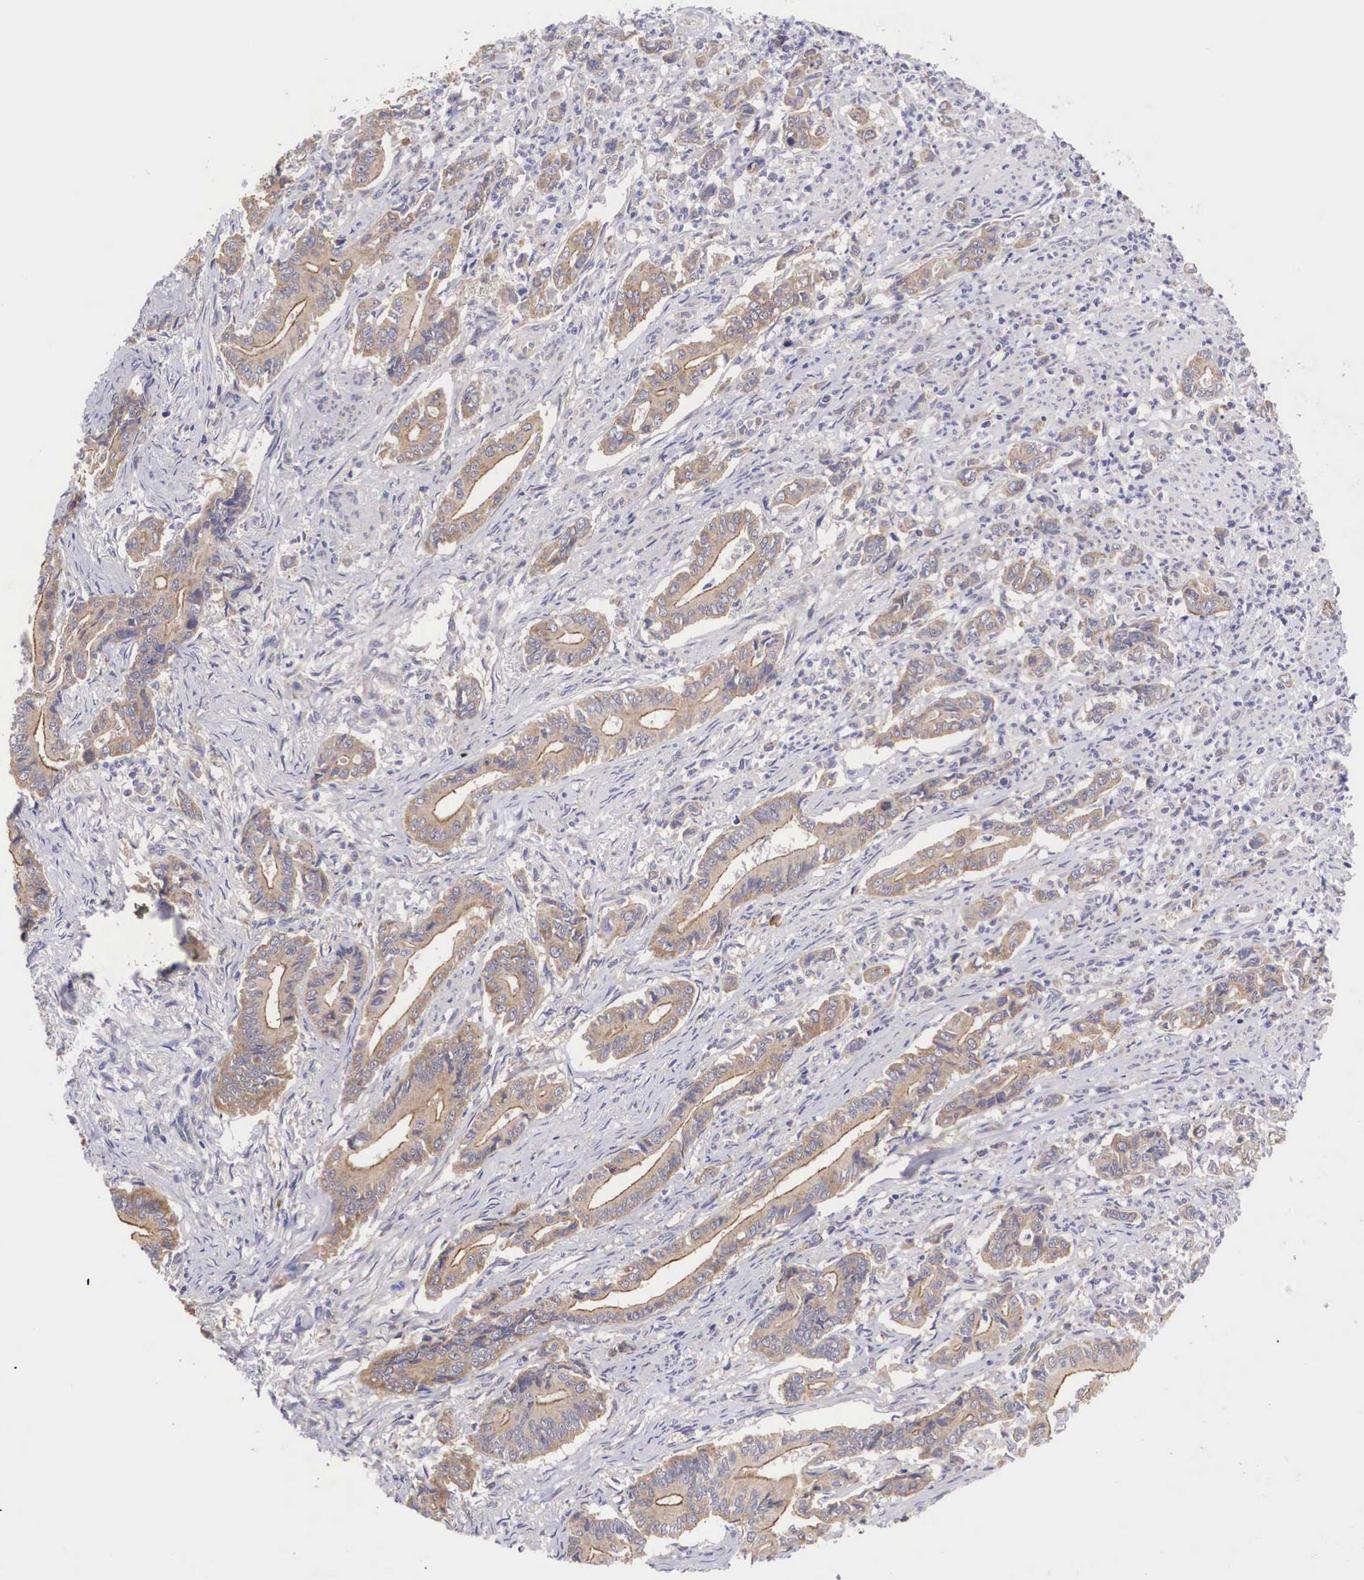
{"staining": {"intensity": "moderate", "quantity": "25%-75%", "location": "cytoplasmic/membranous"}, "tissue": "stomach cancer", "cell_type": "Tumor cells", "image_type": "cancer", "snomed": [{"axis": "morphology", "description": "Adenocarcinoma, NOS"}, {"axis": "topography", "description": "Stomach"}], "caption": "A high-resolution micrograph shows IHC staining of stomach cancer, which demonstrates moderate cytoplasmic/membranous expression in about 25%-75% of tumor cells. The protein is stained brown, and the nuclei are stained in blue (DAB (3,3'-diaminobenzidine) IHC with brightfield microscopy, high magnification).", "gene": "TXLNG", "patient": {"sex": "female", "age": 76}}